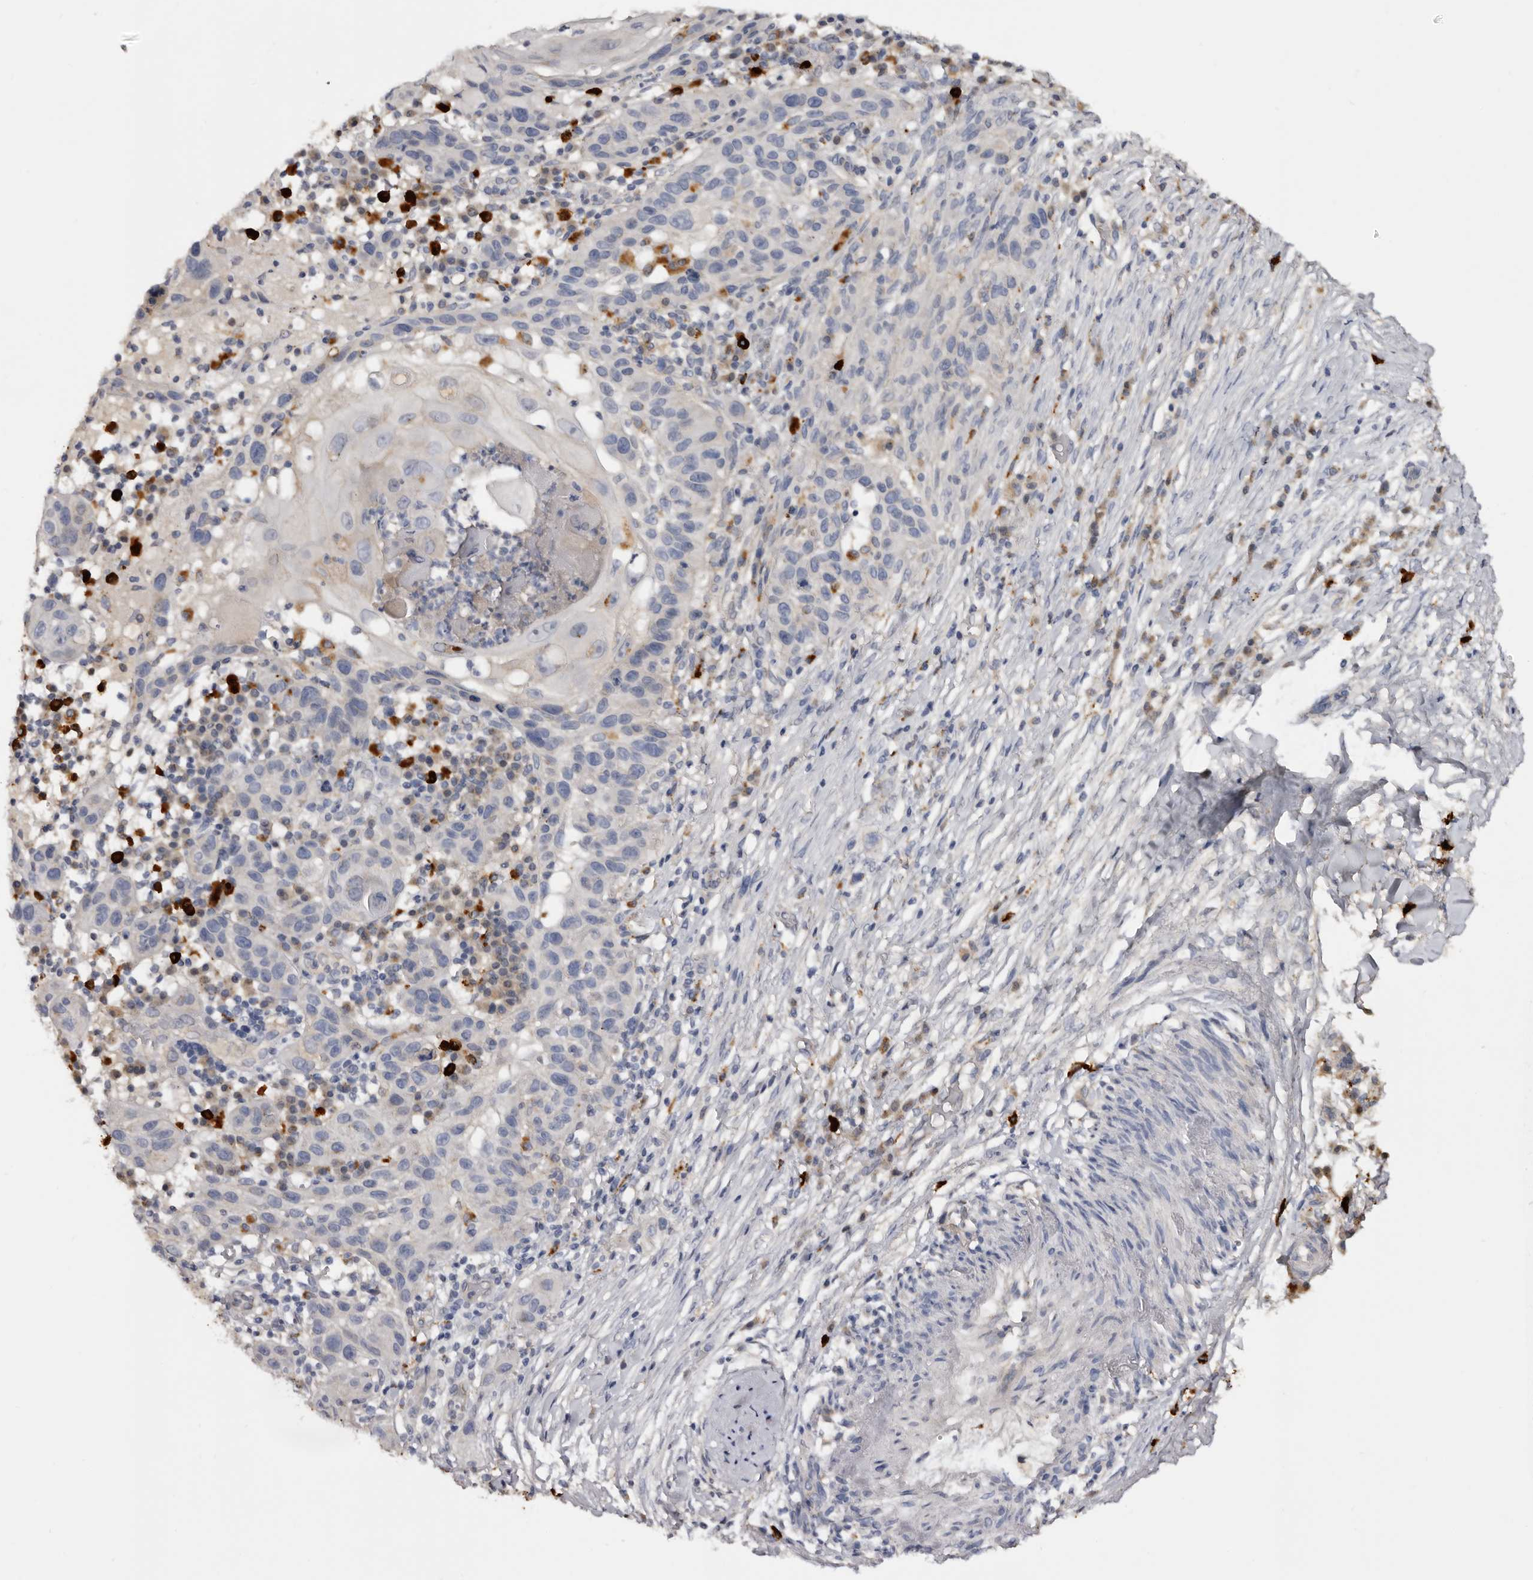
{"staining": {"intensity": "negative", "quantity": "none", "location": "none"}, "tissue": "skin cancer", "cell_type": "Tumor cells", "image_type": "cancer", "snomed": [{"axis": "morphology", "description": "Normal tissue, NOS"}, {"axis": "morphology", "description": "Squamous cell carcinoma, NOS"}, {"axis": "topography", "description": "Skin"}], "caption": "This is an IHC micrograph of human skin cancer. There is no staining in tumor cells.", "gene": "DAP", "patient": {"sex": "female", "age": 96}}